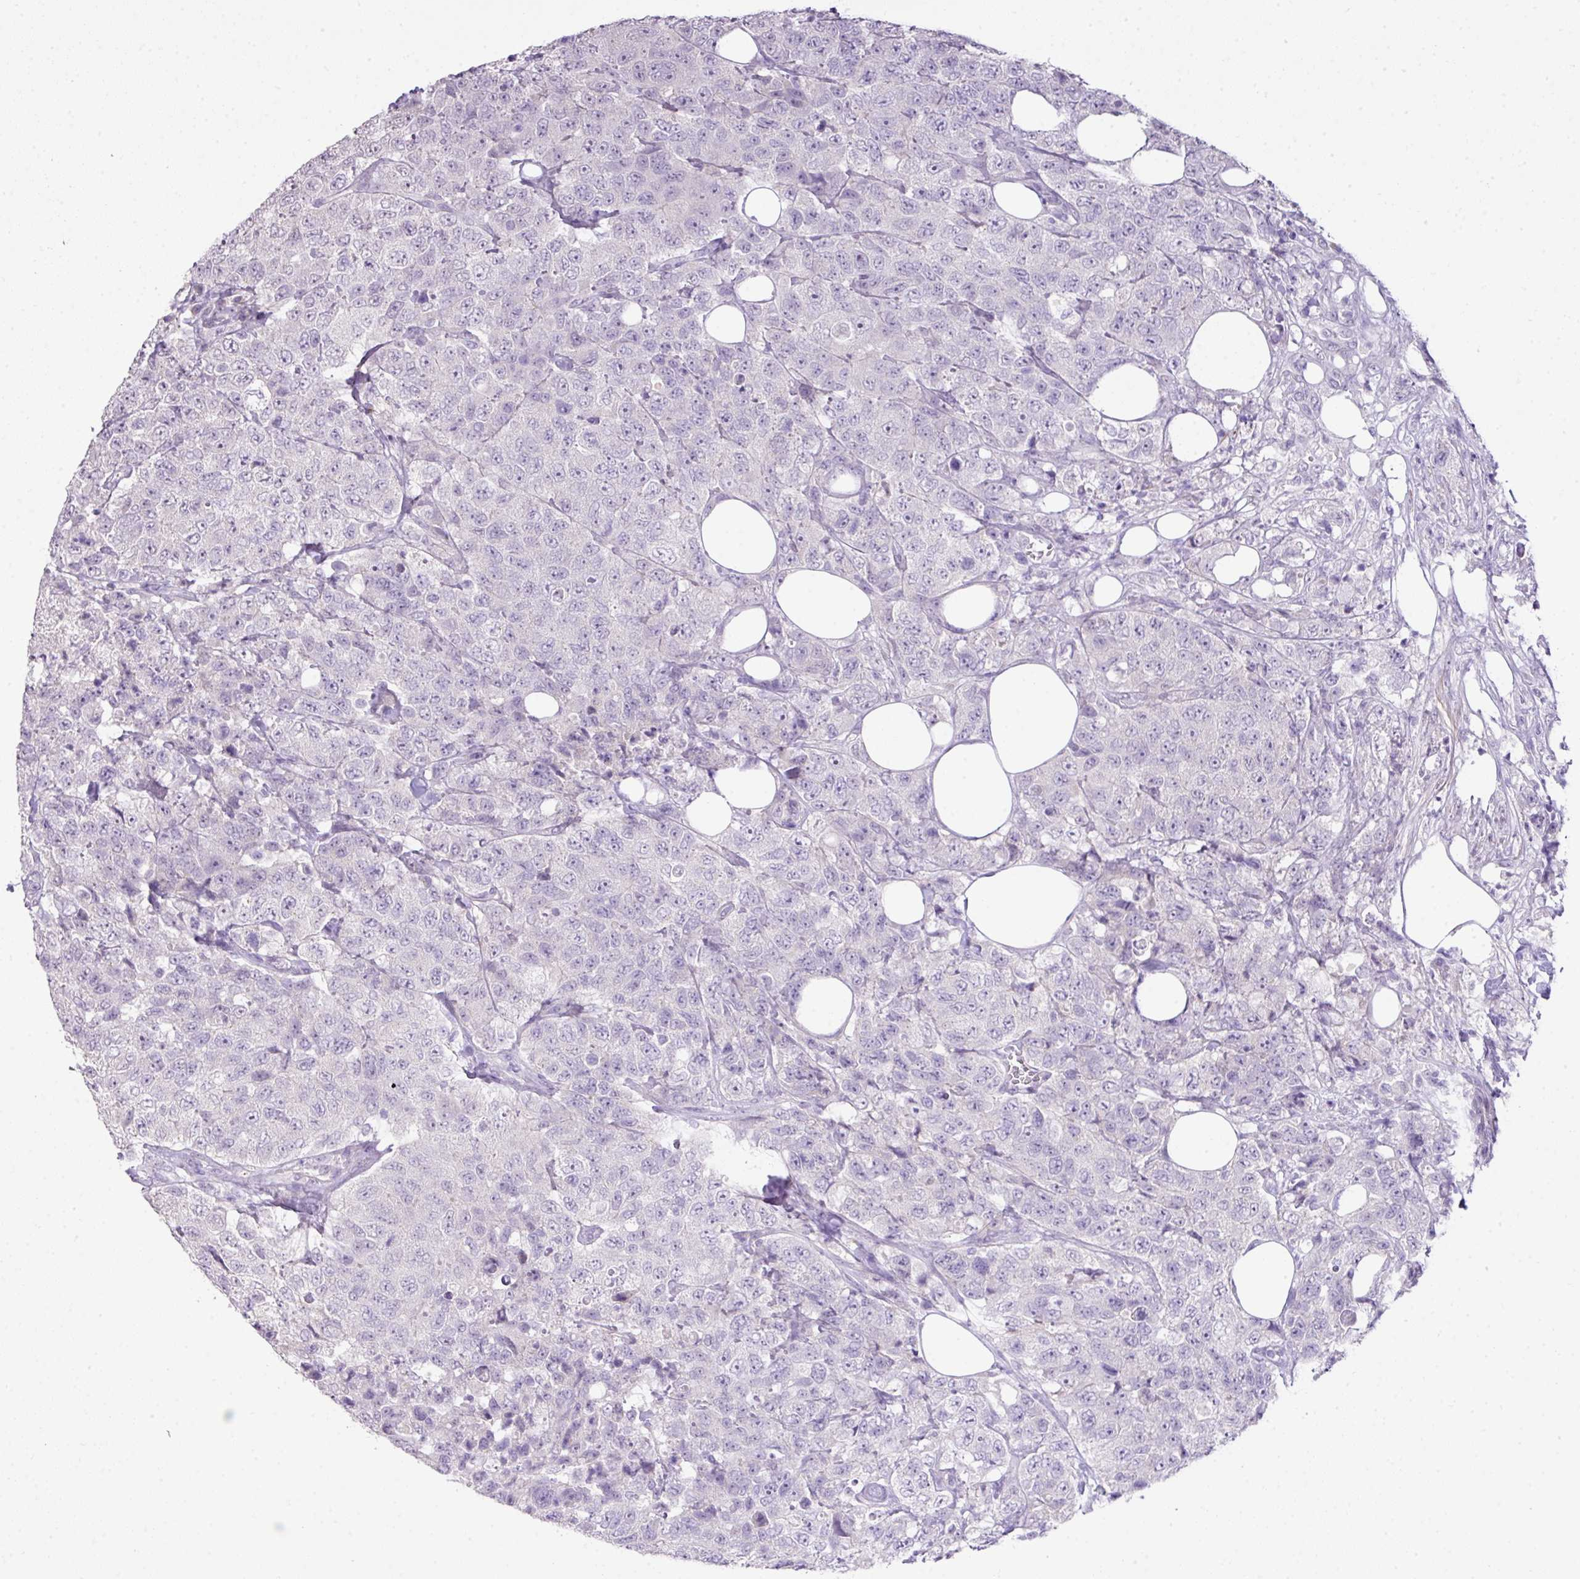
{"staining": {"intensity": "negative", "quantity": "none", "location": "none"}, "tissue": "urothelial cancer", "cell_type": "Tumor cells", "image_type": "cancer", "snomed": [{"axis": "morphology", "description": "Urothelial carcinoma, High grade"}, {"axis": "topography", "description": "Urinary bladder"}], "caption": "The histopathology image shows no staining of tumor cells in urothelial cancer. Brightfield microscopy of immunohistochemistry (IHC) stained with DAB (3,3'-diaminobenzidine) (brown) and hematoxylin (blue), captured at high magnification.", "gene": "DIP2A", "patient": {"sex": "female", "age": 78}}